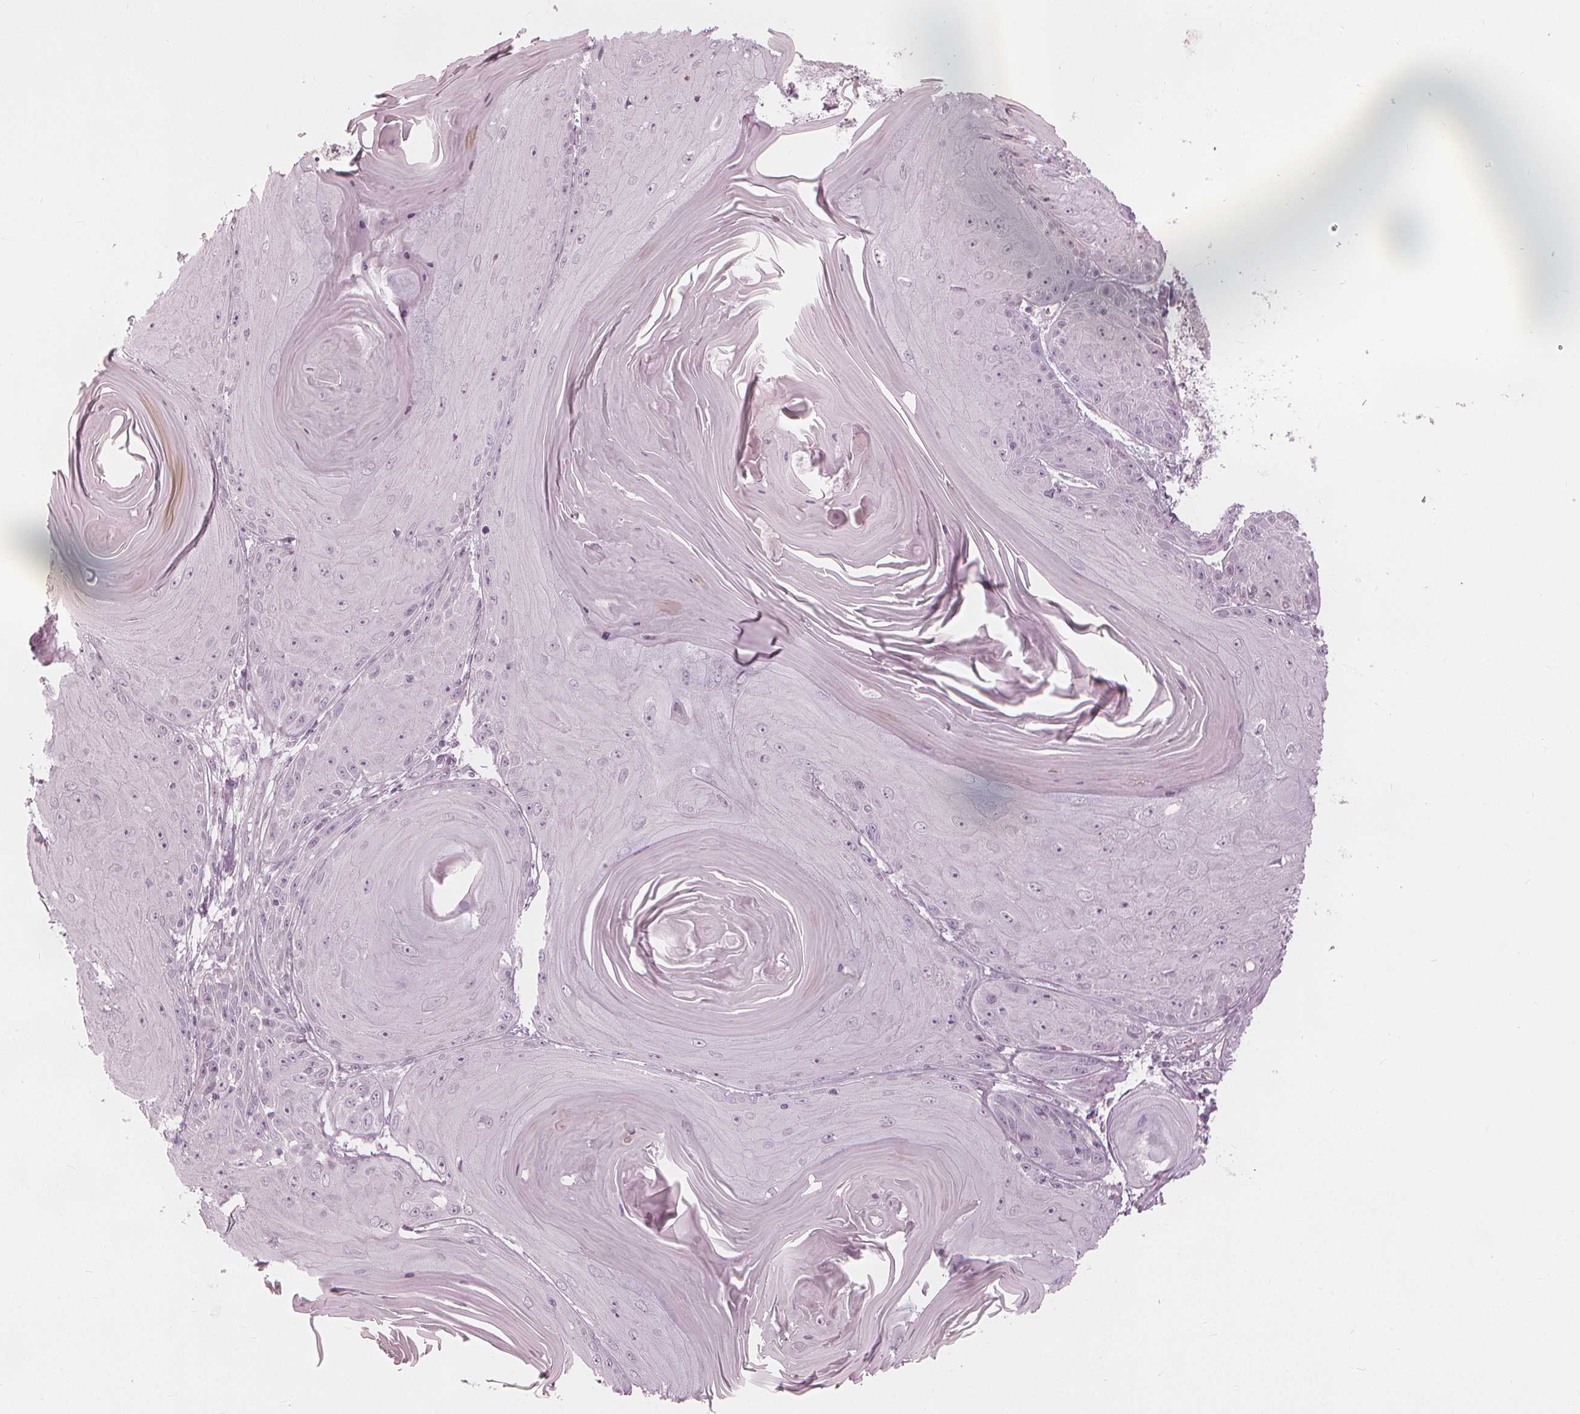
{"staining": {"intensity": "negative", "quantity": "none", "location": "none"}, "tissue": "skin cancer", "cell_type": "Tumor cells", "image_type": "cancer", "snomed": [{"axis": "morphology", "description": "Squamous cell carcinoma, NOS"}, {"axis": "topography", "description": "Skin"}, {"axis": "topography", "description": "Vulva"}], "caption": "Tumor cells show no significant positivity in skin cancer.", "gene": "PAEP", "patient": {"sex": "female", "age": 85}}